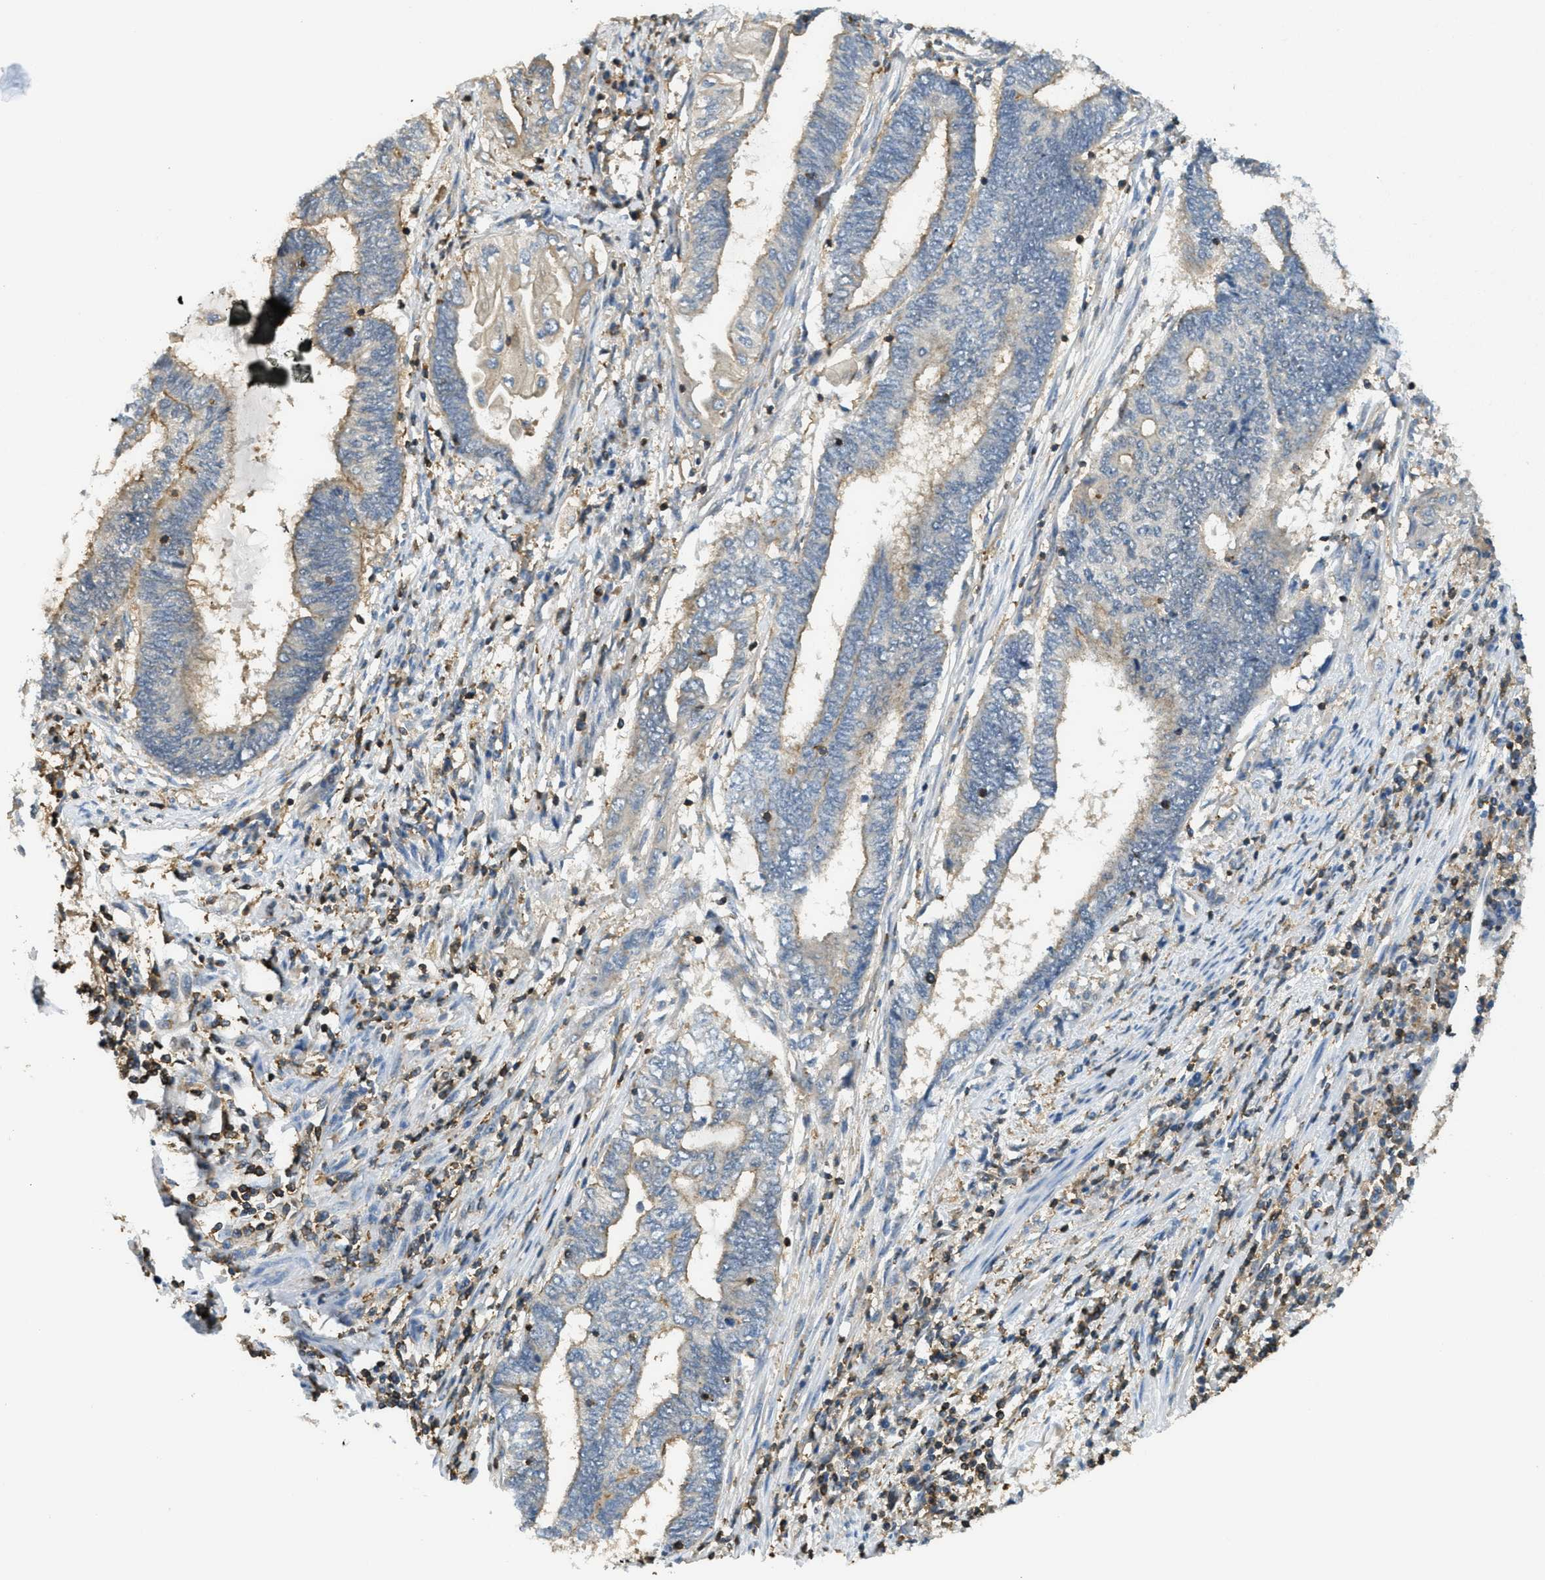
{"staining": {"intensity": "weak", "quantity": "25%-75%", "location": "cytoplasmic/membranous"}, "tissue": "endometrial cancer", "cell_type": "Tumor cells", "image_type": "cancer", "snomed": [{"axis": "morphology", "description": "Adenocarcinoma, NOS"}, {"axis": "topography", "description": "Uterus"}, {"axis": "topography", "description": "Endometrium"}], "caption": "An IHC photomicrograph of tumor tissue is shown. Protein staining in brown highlights weak cytoplasmic/membranous positivity in endometrial adenocarcinoma within tumor cells. The protein of interest is stained brown, and the nuclei are stained in blue (DAB (3,3'-diaminobenzidine) IHC with brightfield microscopy, high magnification).", "gene": "GRIK2", "patient": {"sex": "female", "age": 70}}